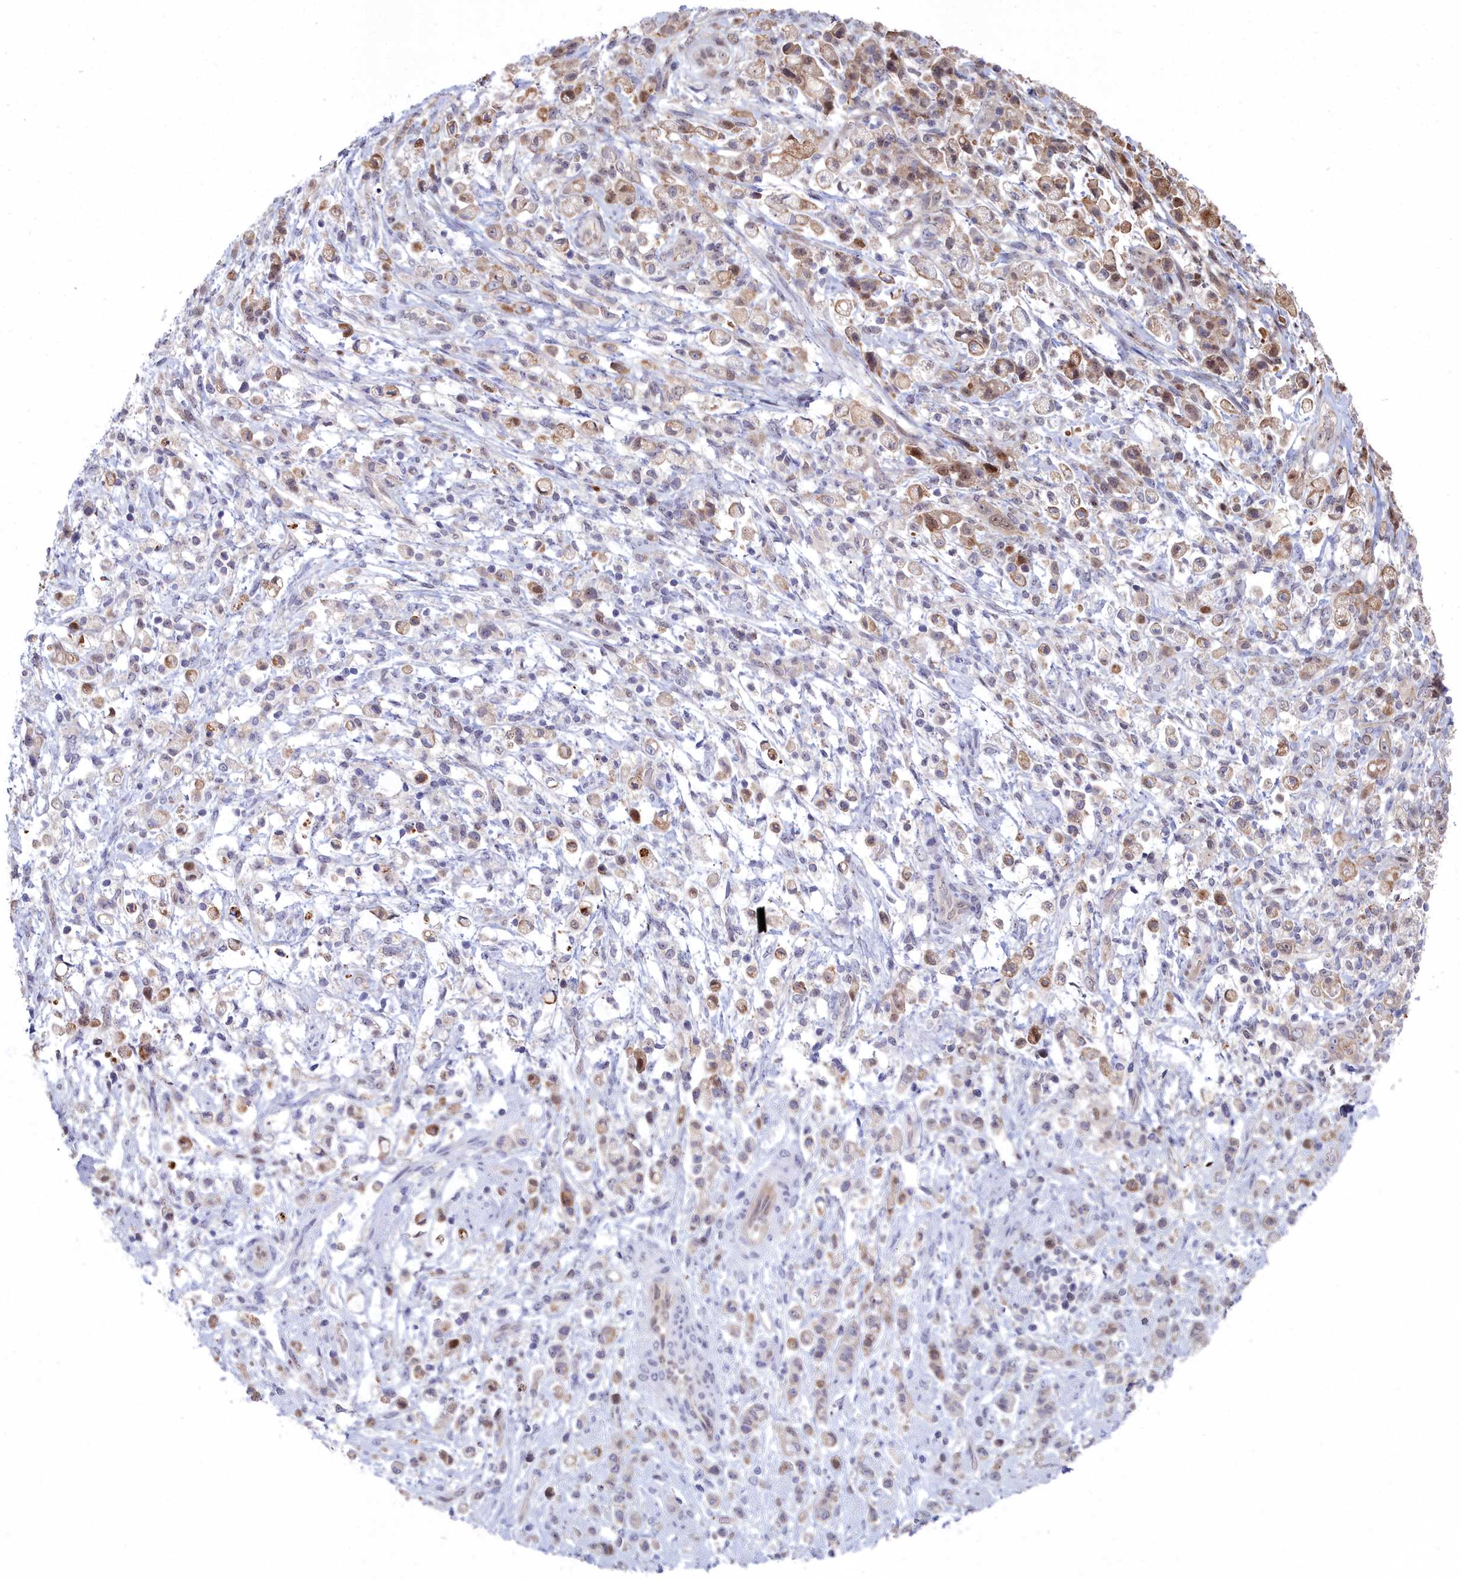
{"staining": {"intensity": "moderate", "quantity": "<25%", "location": "cytoplasmic/membranous,nuclear"}, "tissue": "stomach cancer", "cell_type": "Tumor cells", "image_type": "cancer", "snomed": [{"axis": "morphology", "description": "Adenocarcinoma, NOS"}, {"axis": "topography", "description": "Stomach"}], "caption": "The micrograph reveals immunohistochemical staining of stomach cancer (adenocarcinoma). There is moderate cytoplasmic/membranous and nuclear expression is seen in approximately <25% of tumor cells. (DAB (3,3'-diaminobenzidine) IHC, brown staining for protein, blue staining for nuclei).", "gene": "RPS27A", "patient": {"sex": "female", "age": 60}}